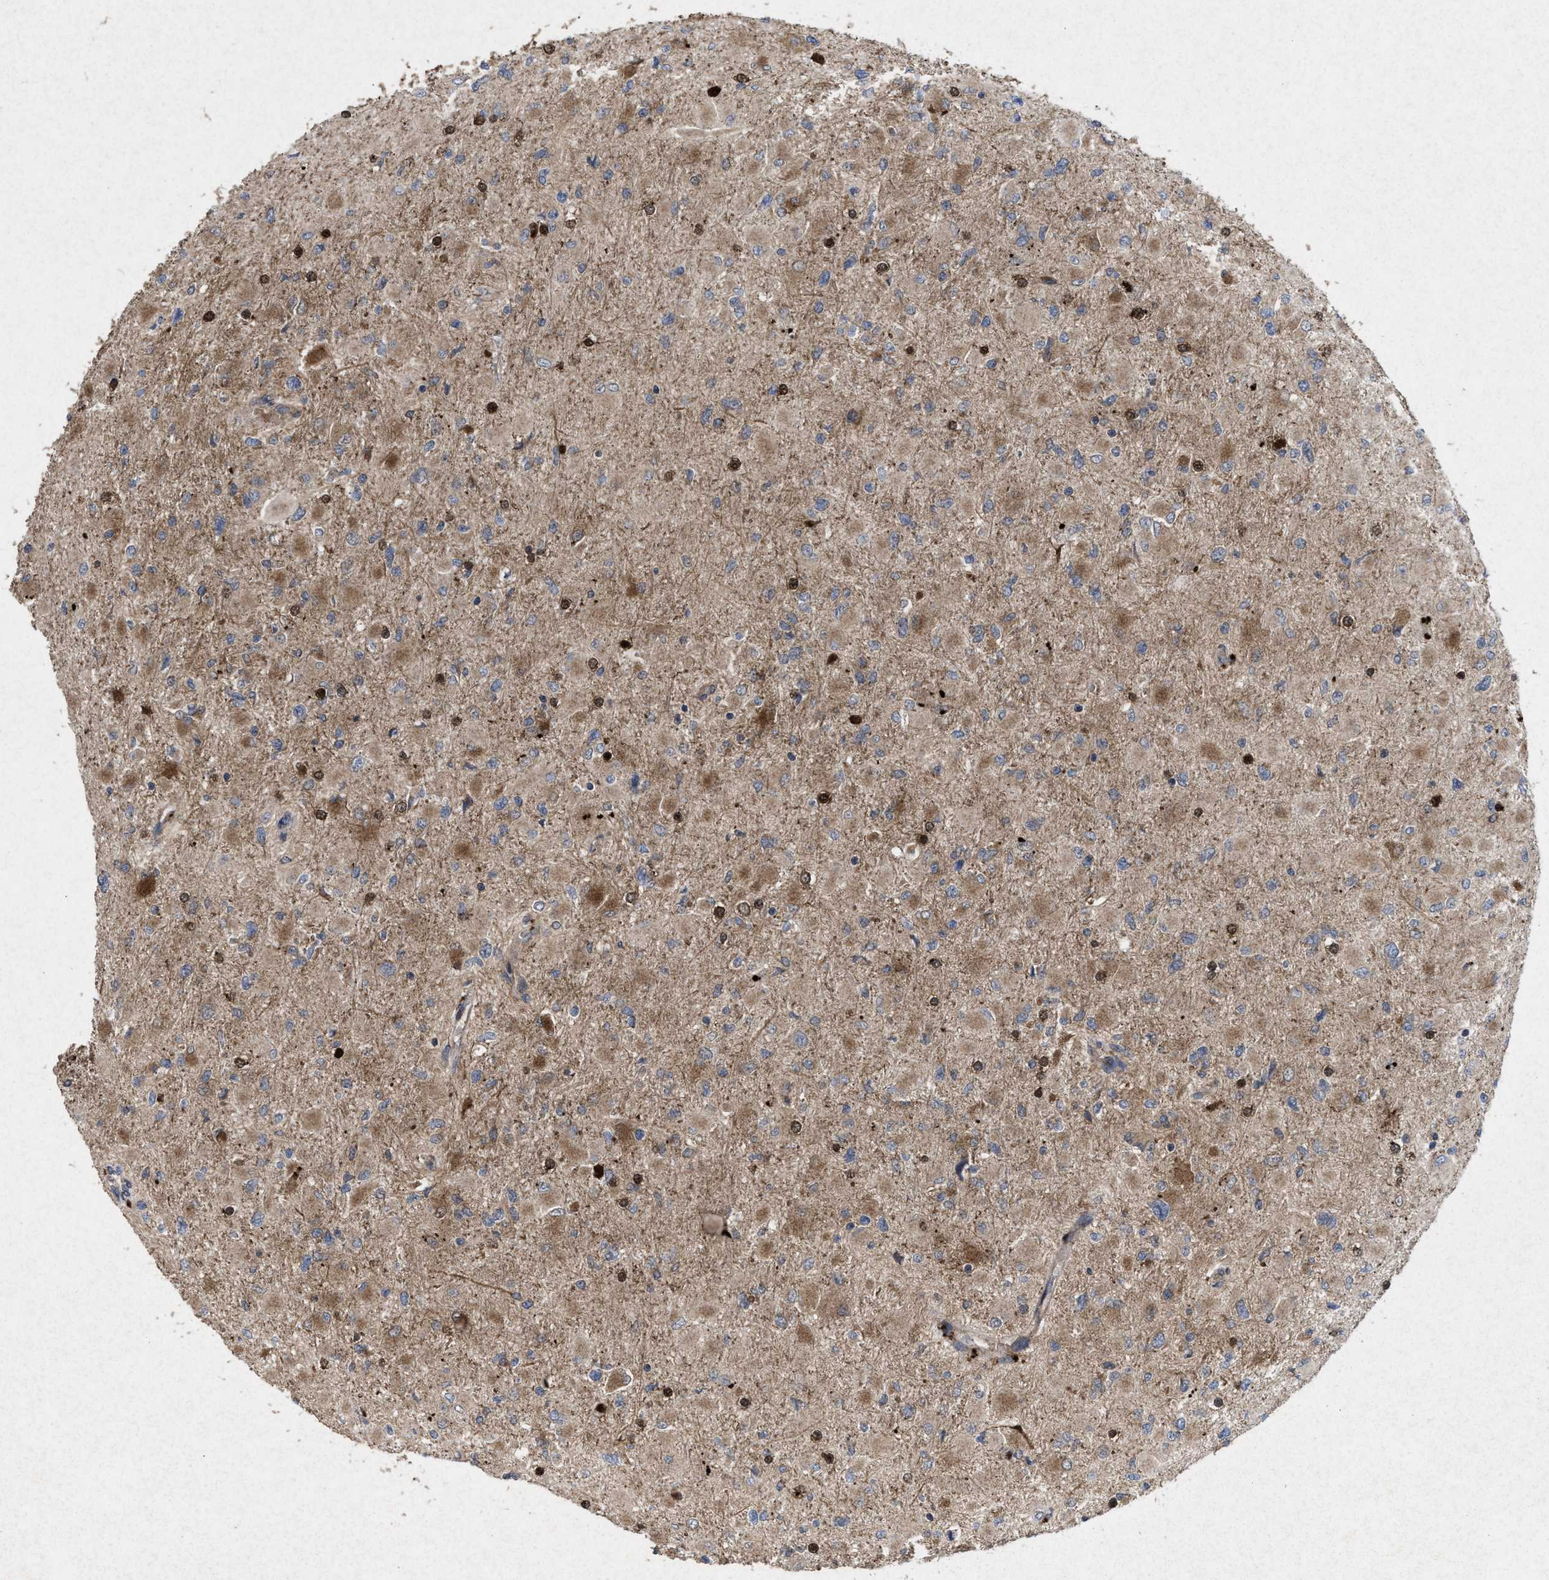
{"staining": {"intensity": "moderate", "quantity": ">75%", "location": "cytoplasmic/membranous"}, "tissue": "glioma", "cell_type": "Tumor cells", "image_type": "cancer", "snomed": [{"axis": "morphology", "description": "Glioma, malignant, High grade"}, {"axis": "topography", "description": "Cerebral cortex"}], "caption": "Moderate cytoplasmic/membranous expression for a protein is present in about >75% of tumor cells of glioma using IHC.", "gene": "MSI2", "patient": {"sex": "female", "age": 36}}